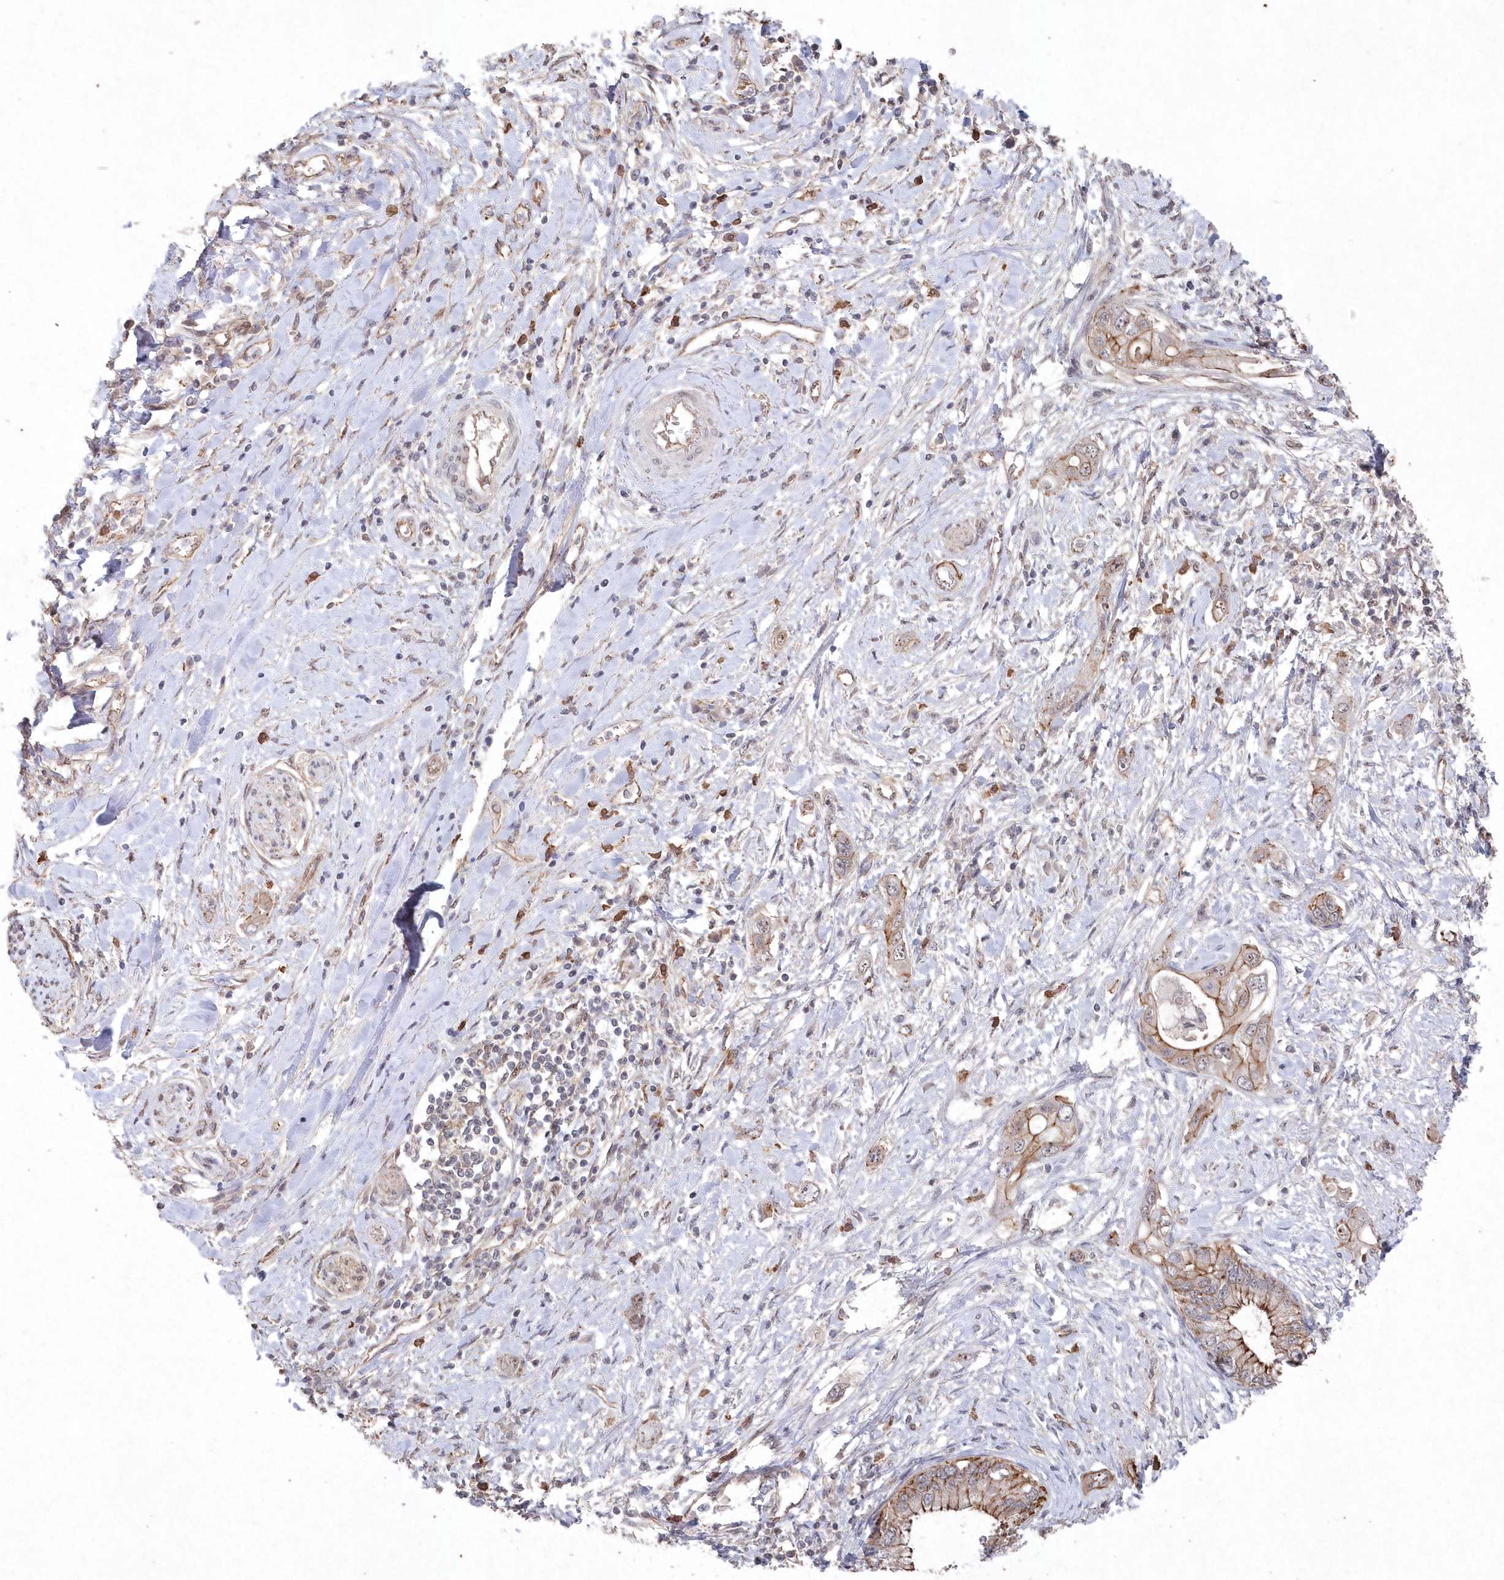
{"staining": {"intensity": "strong", "quantity": "25%-75%", "location": "cytoplasmic/membranous,nuclear"}, "tissue": "pancreatic cancer", "cell_type": "Tumor cells", "image_type": "cancer", "snomed": [{"axis": "morphology", "description": "Inflammation, NOS"}, {"axis": "morphology", "description": "Adenocarcinoma, NOS"}, {"axis": "topography", "description": "Pancreas"}], "caption": "Immunohistochemistry of pancreatic cancer (adenocarcinoma) demonstrates high levels of strong cytoplasmic/membranous and nuclear staining in approximately 25%-75% of tumor cells.", "gene": "VSIG2", "patient": {"sex": "female", "age": 56}}